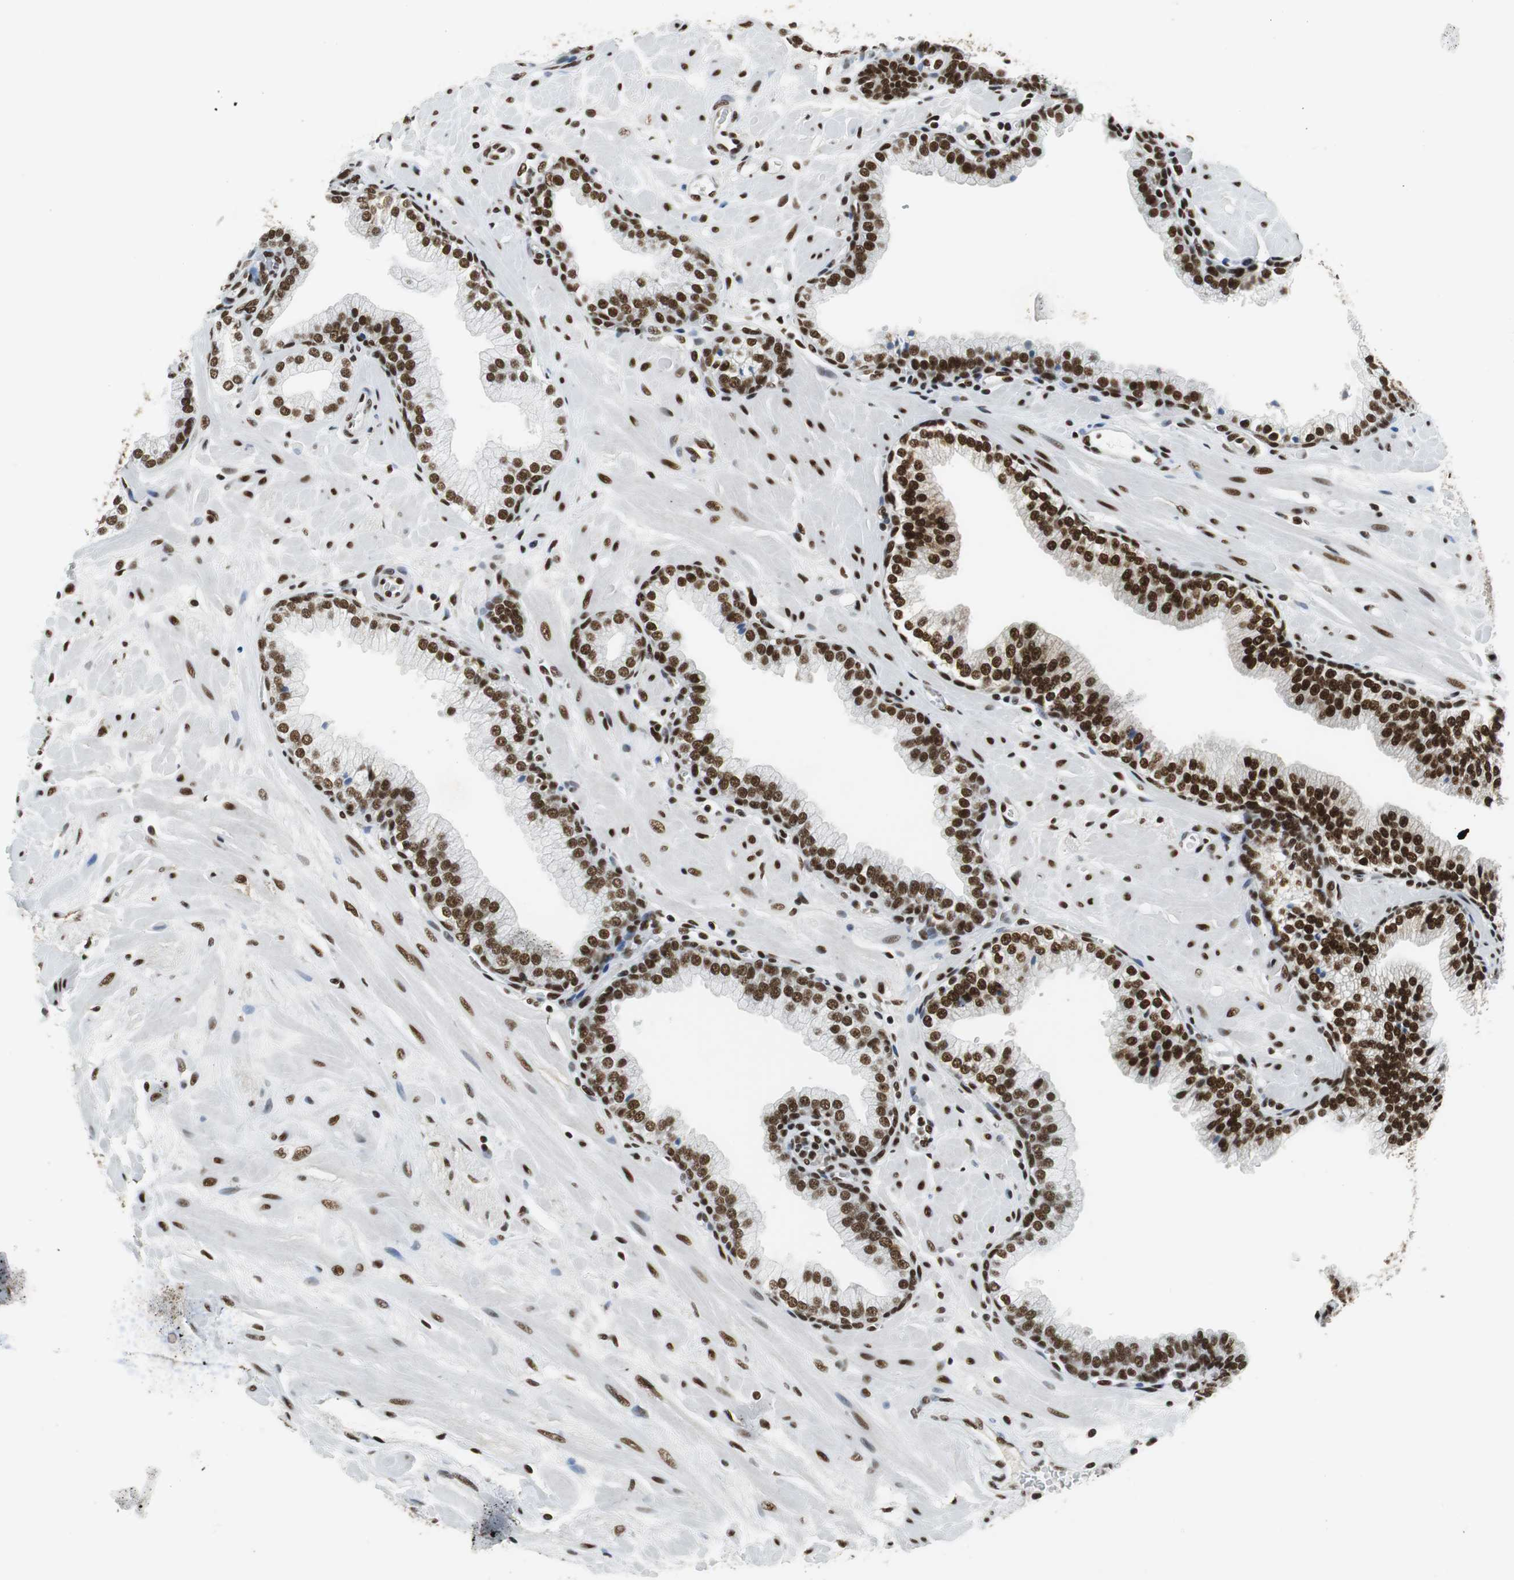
{"staining": {"intensity": "strong", "quantity": ">75%", "location": "nuclear"}, "tissue": "prostate", "cell_type": "Glandular cells", "image_type": "normal", "snomed": [{"axis": "morphology", "description": "Normal tissue, NOS"}, {"axis": "topography", "description": "Prostate"}], "caption": "Protein staining of normal prostate exhibits strong nuclear staining in approximately >75% of glandular cells.", "gene": "PRKDC", "patient": {"sex": "male", "age": 60}}